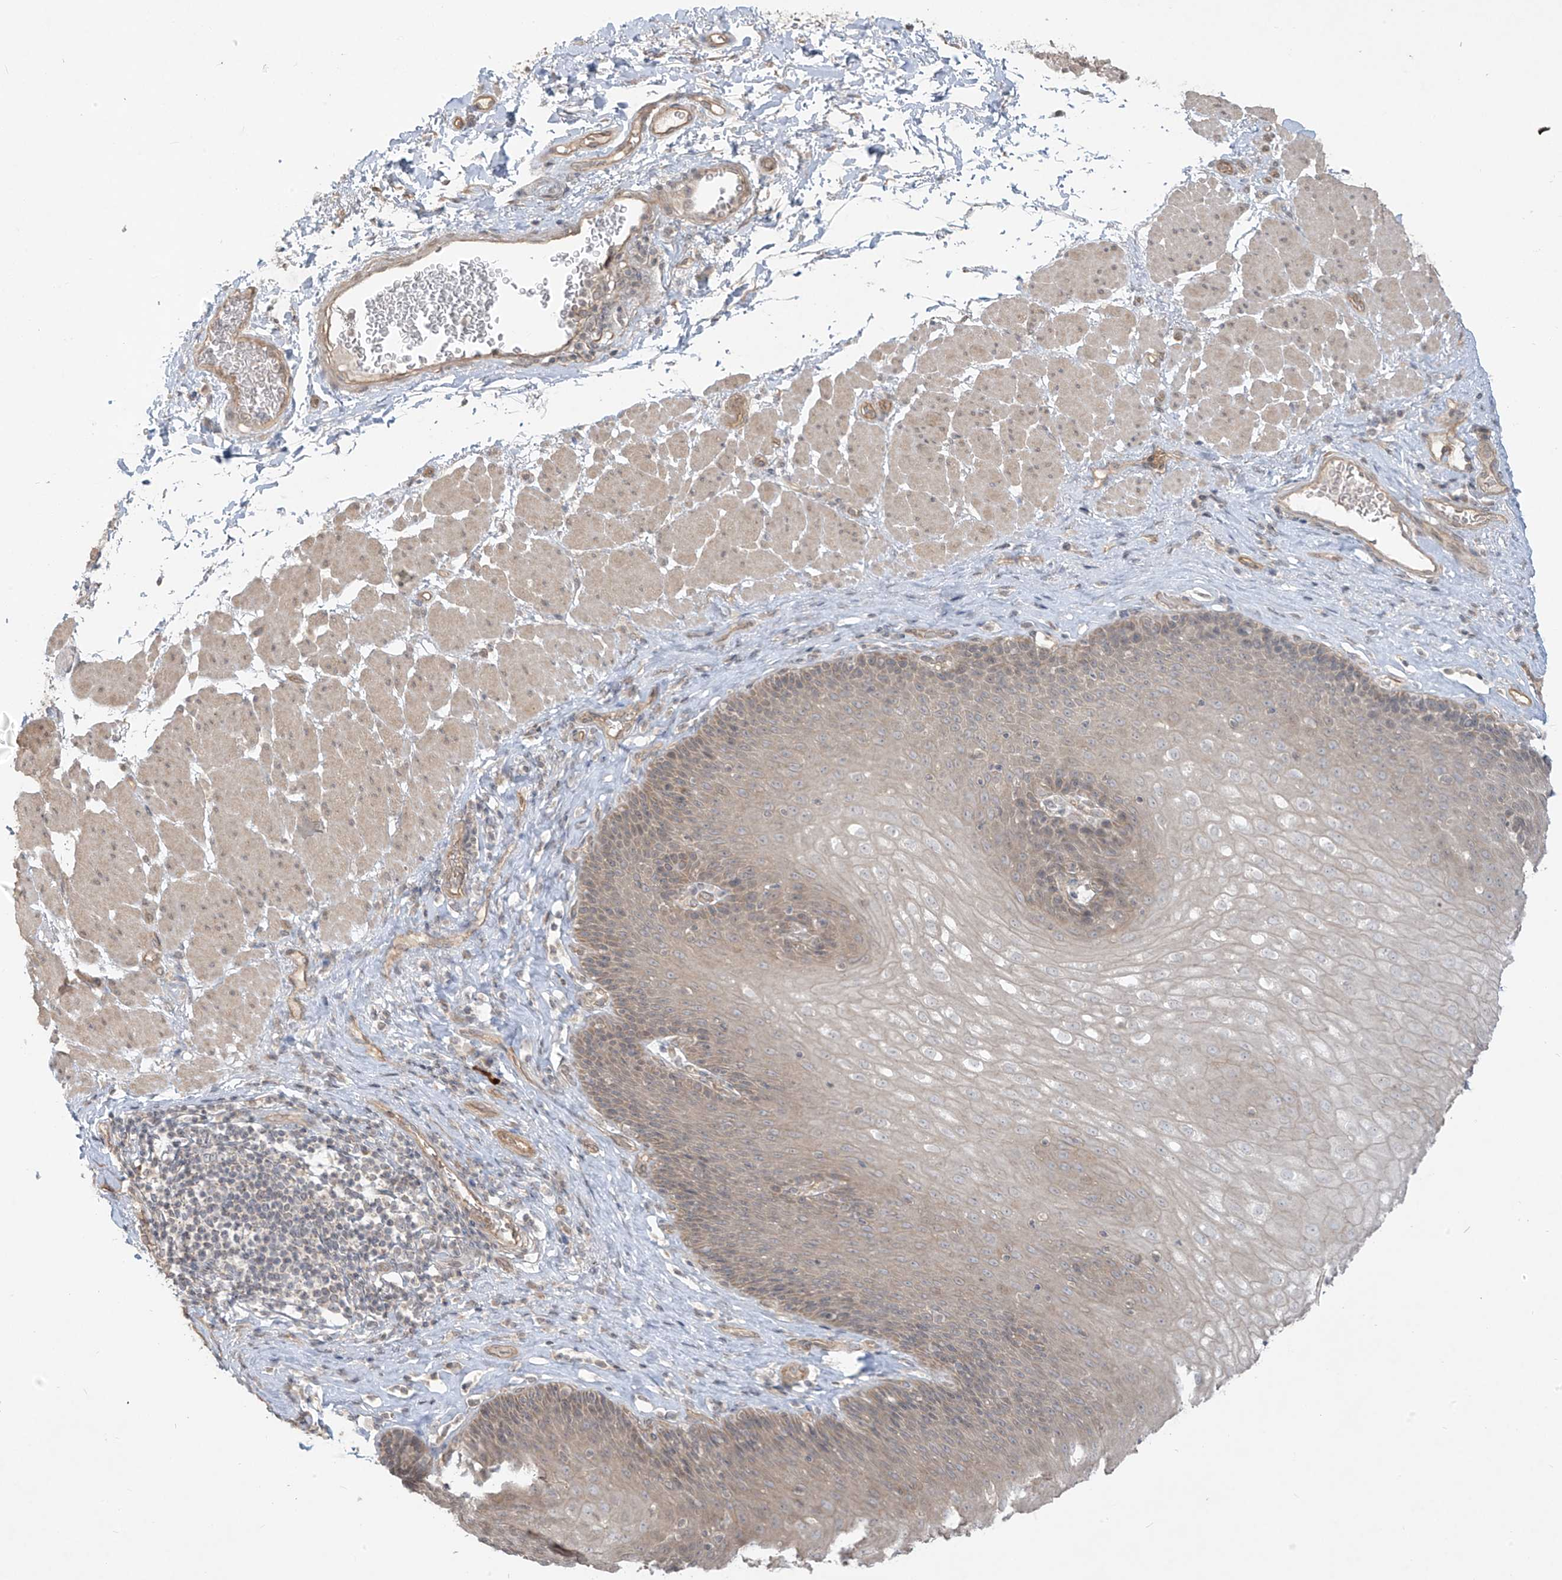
{"staining": {"intensity": "weak", "quantity": "25%-75%", "location": "cytoplasmic/membranous"}, "tissue": "esophagus", "cell_type": "Squamous epithelial cells", "image_type": "normal", "snomed": [{"axis": "morphology", "description": "Normal tissue, NOS"}, {"axis": "topography", "description": "Esophagus"}], "caption": "Protein staining by immunohistochemistry reveals weak cytoplasmic/membranous expression in approximately 25%-75% of squamous epithelial cells in normal esophagus.", "gene": "DGKQ", "patient": {"sex": "female", "age": 66}}